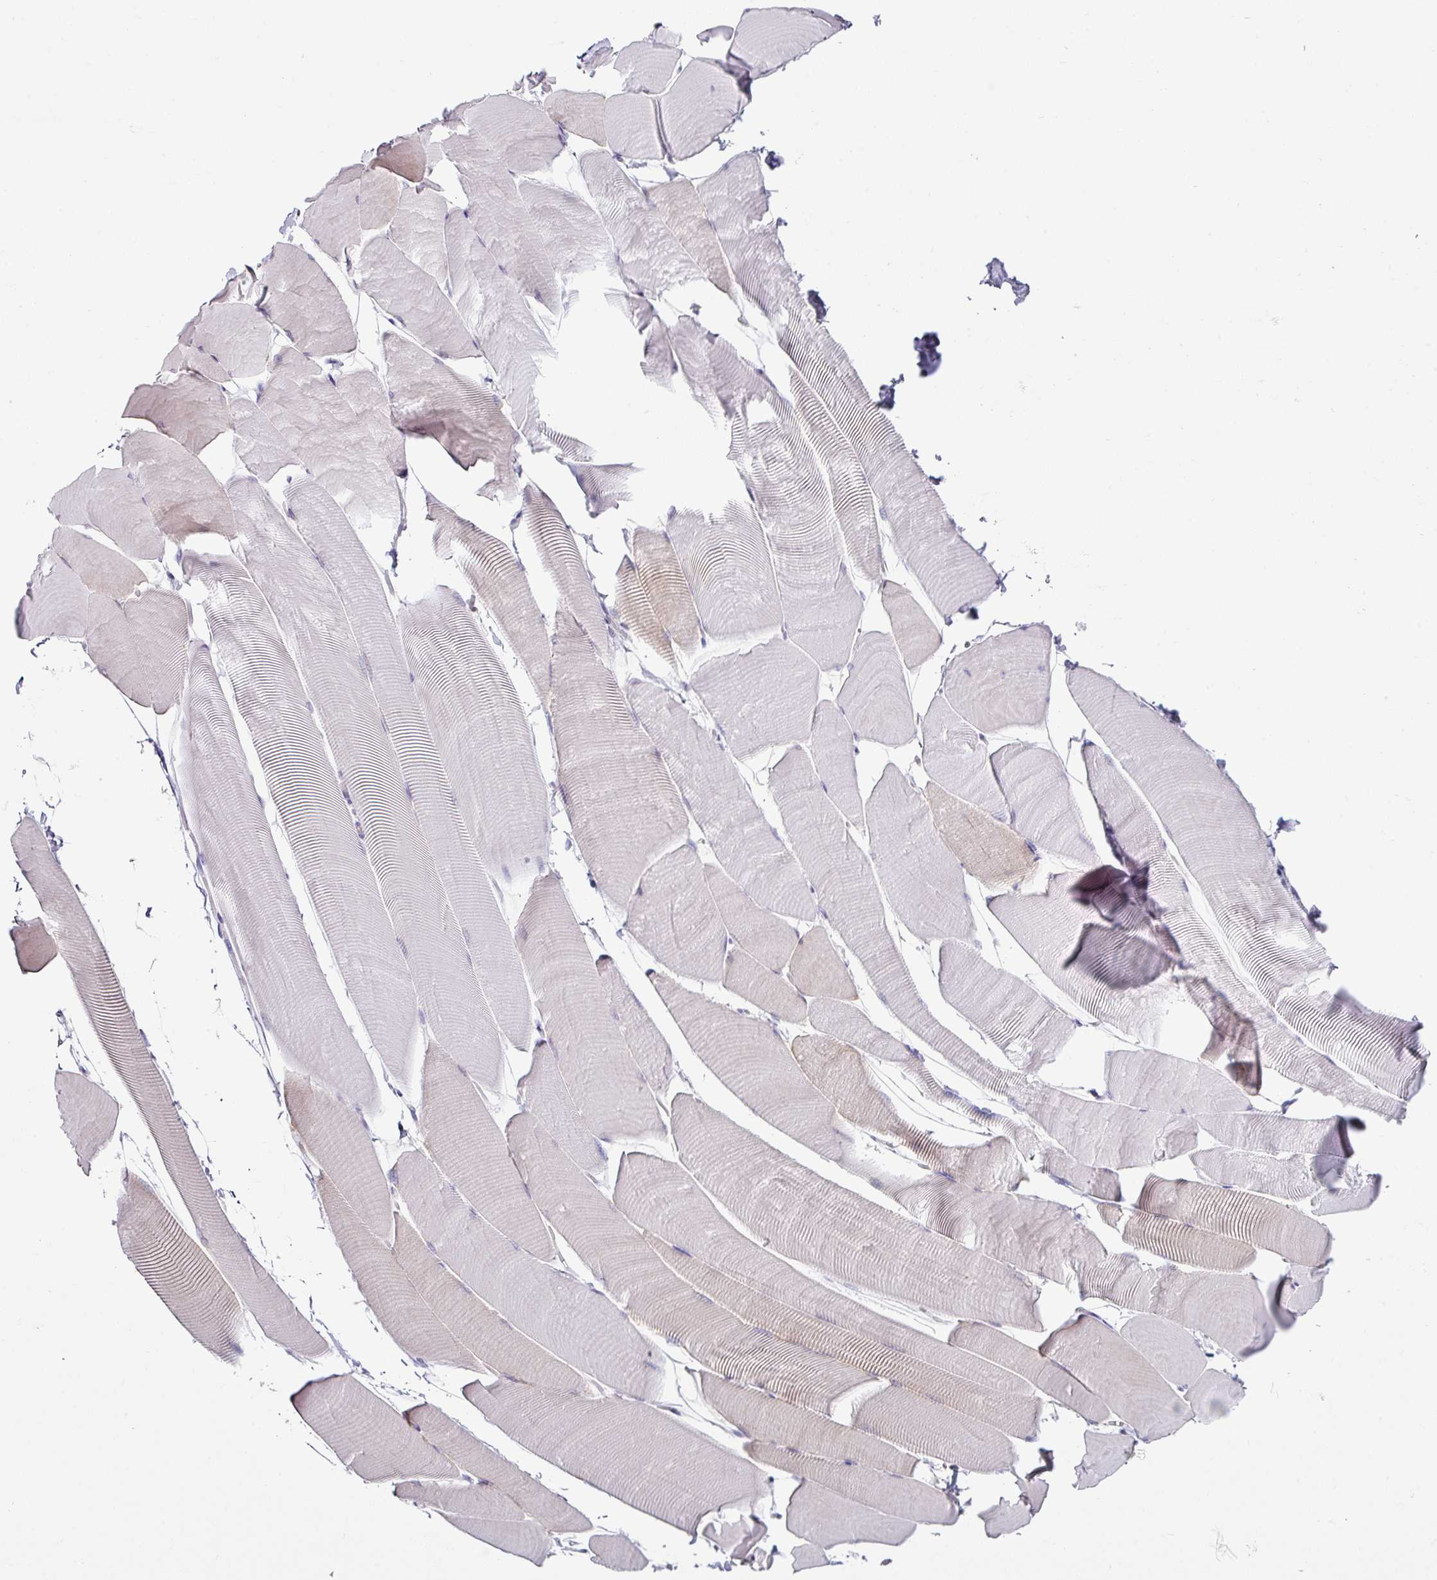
{"staining": {"intensity": "negative", "quantity": "none", "location": "none"}, "tissue": "skeletal muscle", "cell_type": "Myocytes", "image_type": "normal", "snomed": [{"axis": "morphology", "description": "Normal tissue, NOS"}, {"axis": "topography", "description": "Skeletal muscle"}], "caption": "The immunohistochemistry (IHC) image has no significant staining in myocytes of skeletal muscle.", "gene": "TRA2A", "patient": {"sex": "male", "age": 25}}